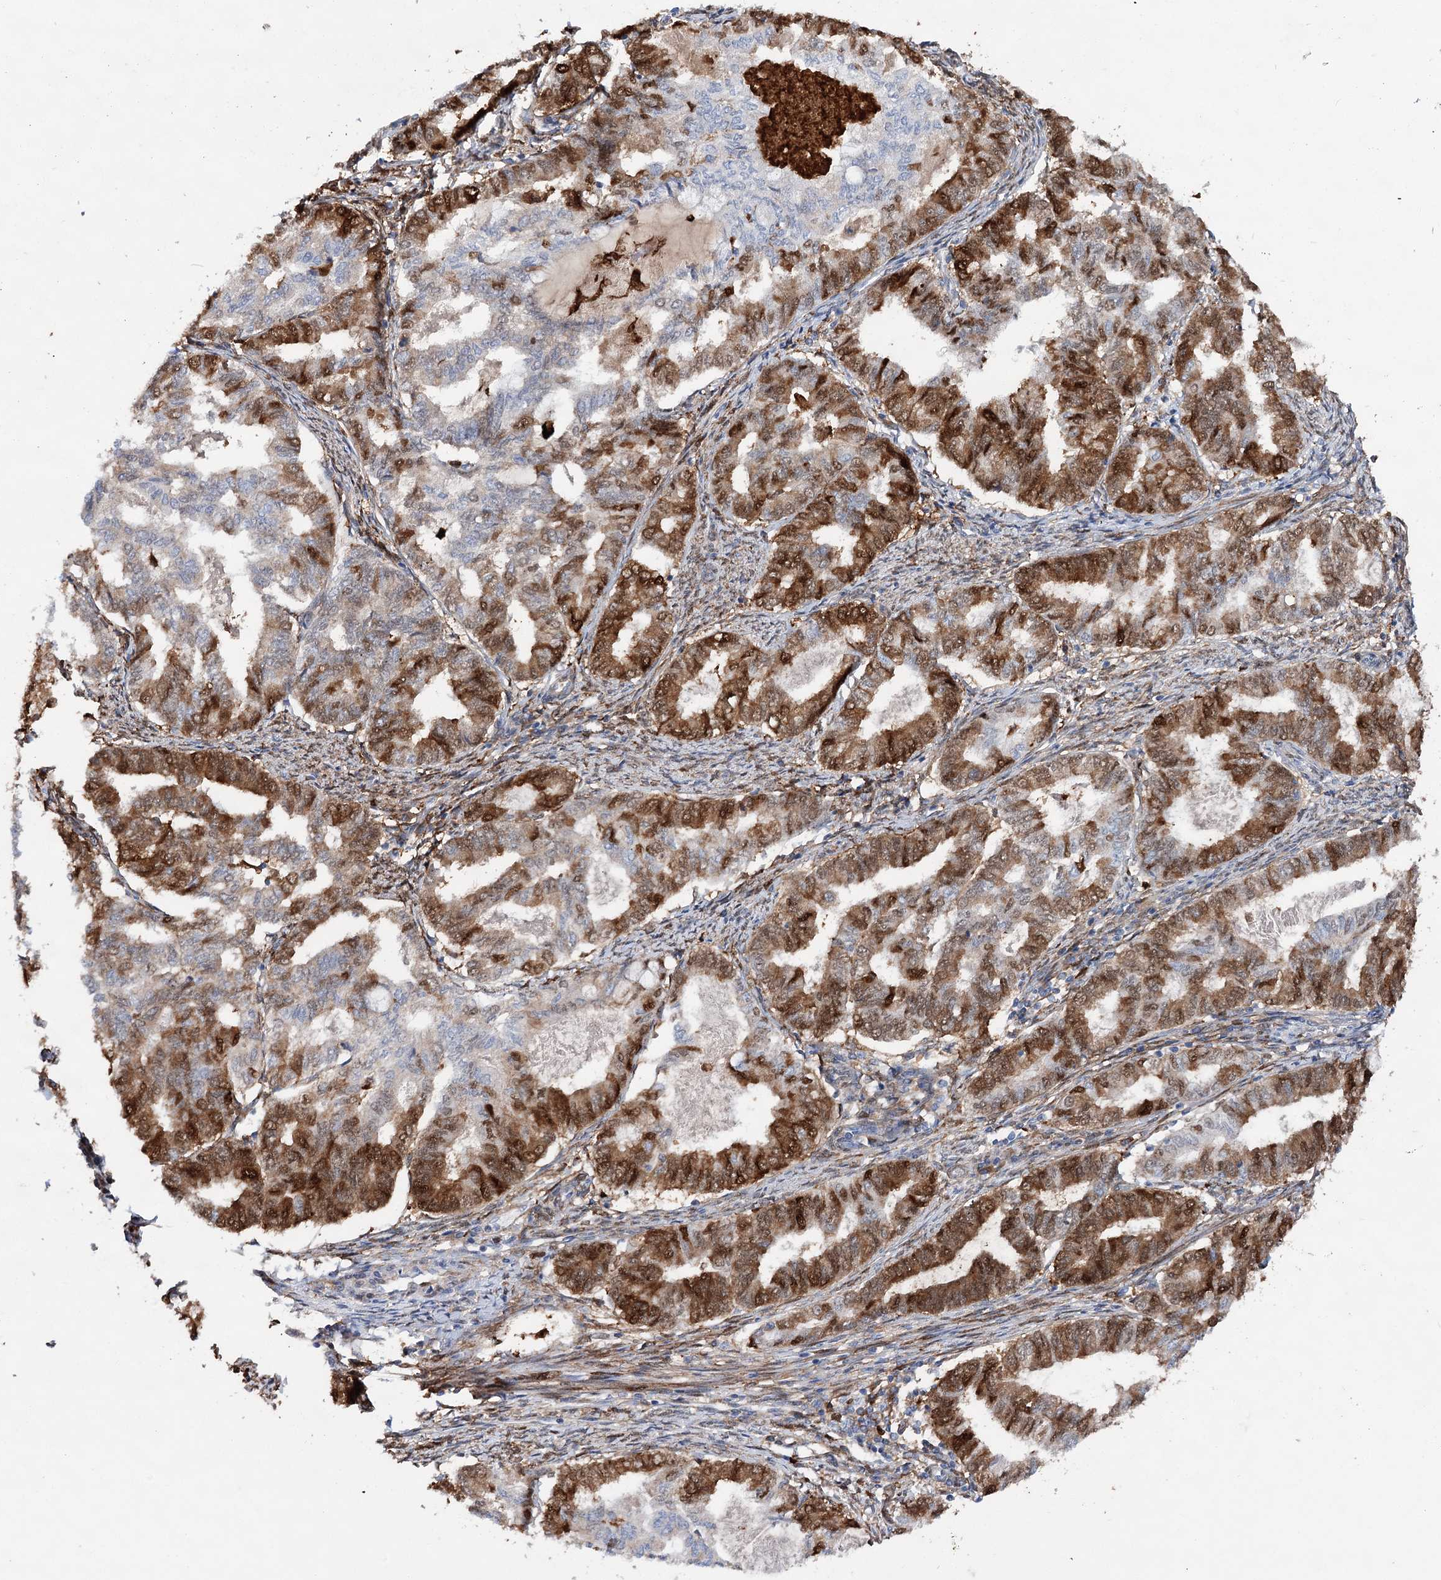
{"staining": {"intensity": "strong", "quantity": ">75%", "location": "cytoplasmic/membranous,nuclear"}, "tissue": "endometrial cancer", "cell_type": "Tumor cells", "image_type": "cancer", "snomed": [{"axis": "morphology", "description": "Adenocarcinoma, NOS"}, {"axis": "topography", "description": "Endometrium"}], "caption": "About >75% of tumor cells in human adenocarcinoma (endometrial) show strong cytoplasmic/membranous and nuclear protein positivity as visualized by brown immunohistochemical staining.", "gene": "CFAP46", "patient": {"sex": "female", "age": 79}}